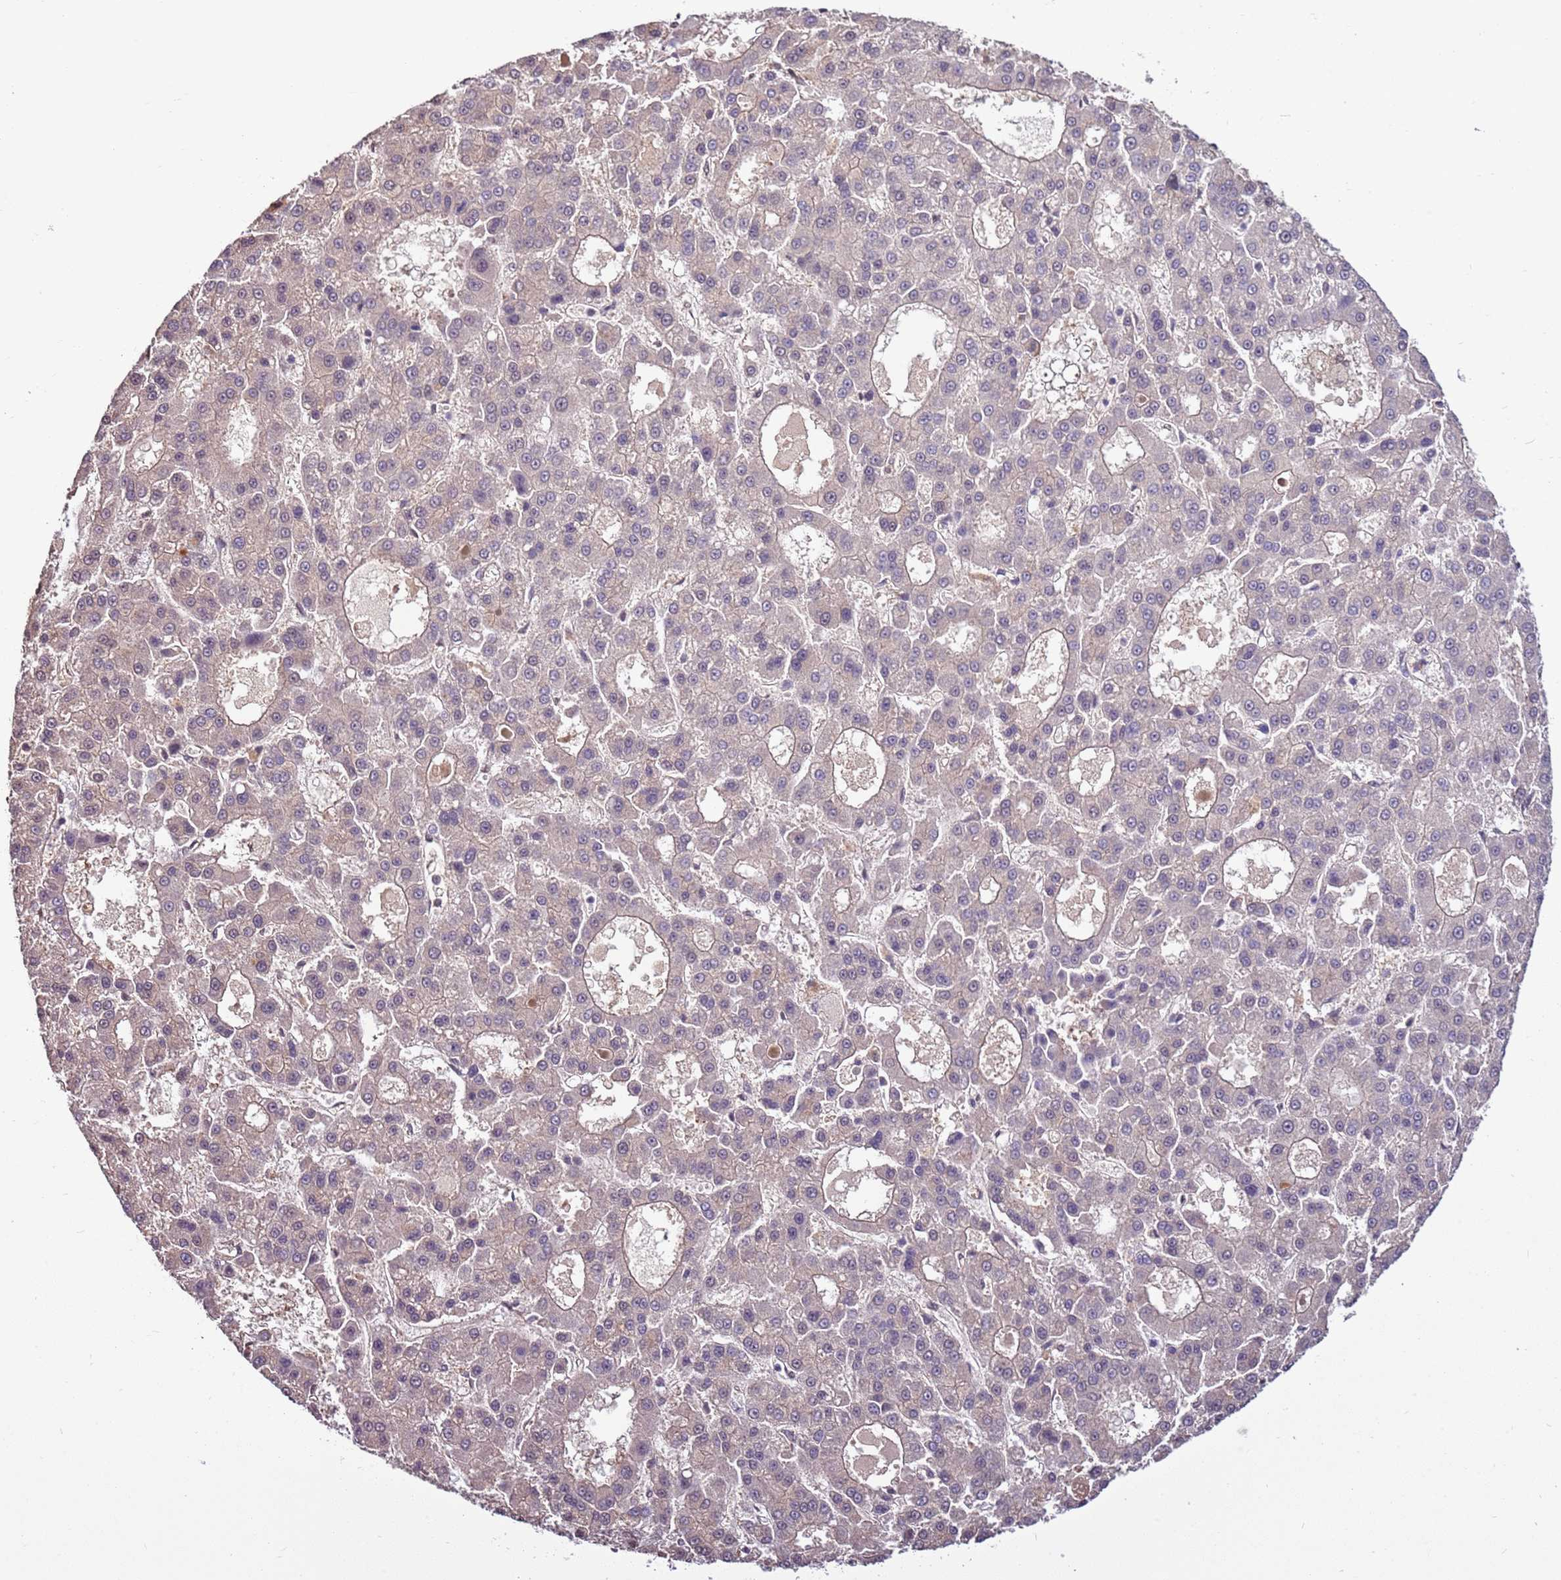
{"staining": {"intensity": "negative", "quantity": "none", "location": "none"}, "tissue": "liver cancer", "cell_type": "Tumor cells", "image_type": "cancer", "snomed": [{"axis": "morphology", "description": "Carcinoma, Hepatocellular, NOS"}, {"axis": "topography", "description": "Liver"}], "caption": "This is a image of immunohistochemistry (IHC) staining of liver cancer (hepatocellular carcinoma), which shows no positivity in tumor cells.", "gene": "BBS5", "patient": {"sex": "male", "age": 70}}